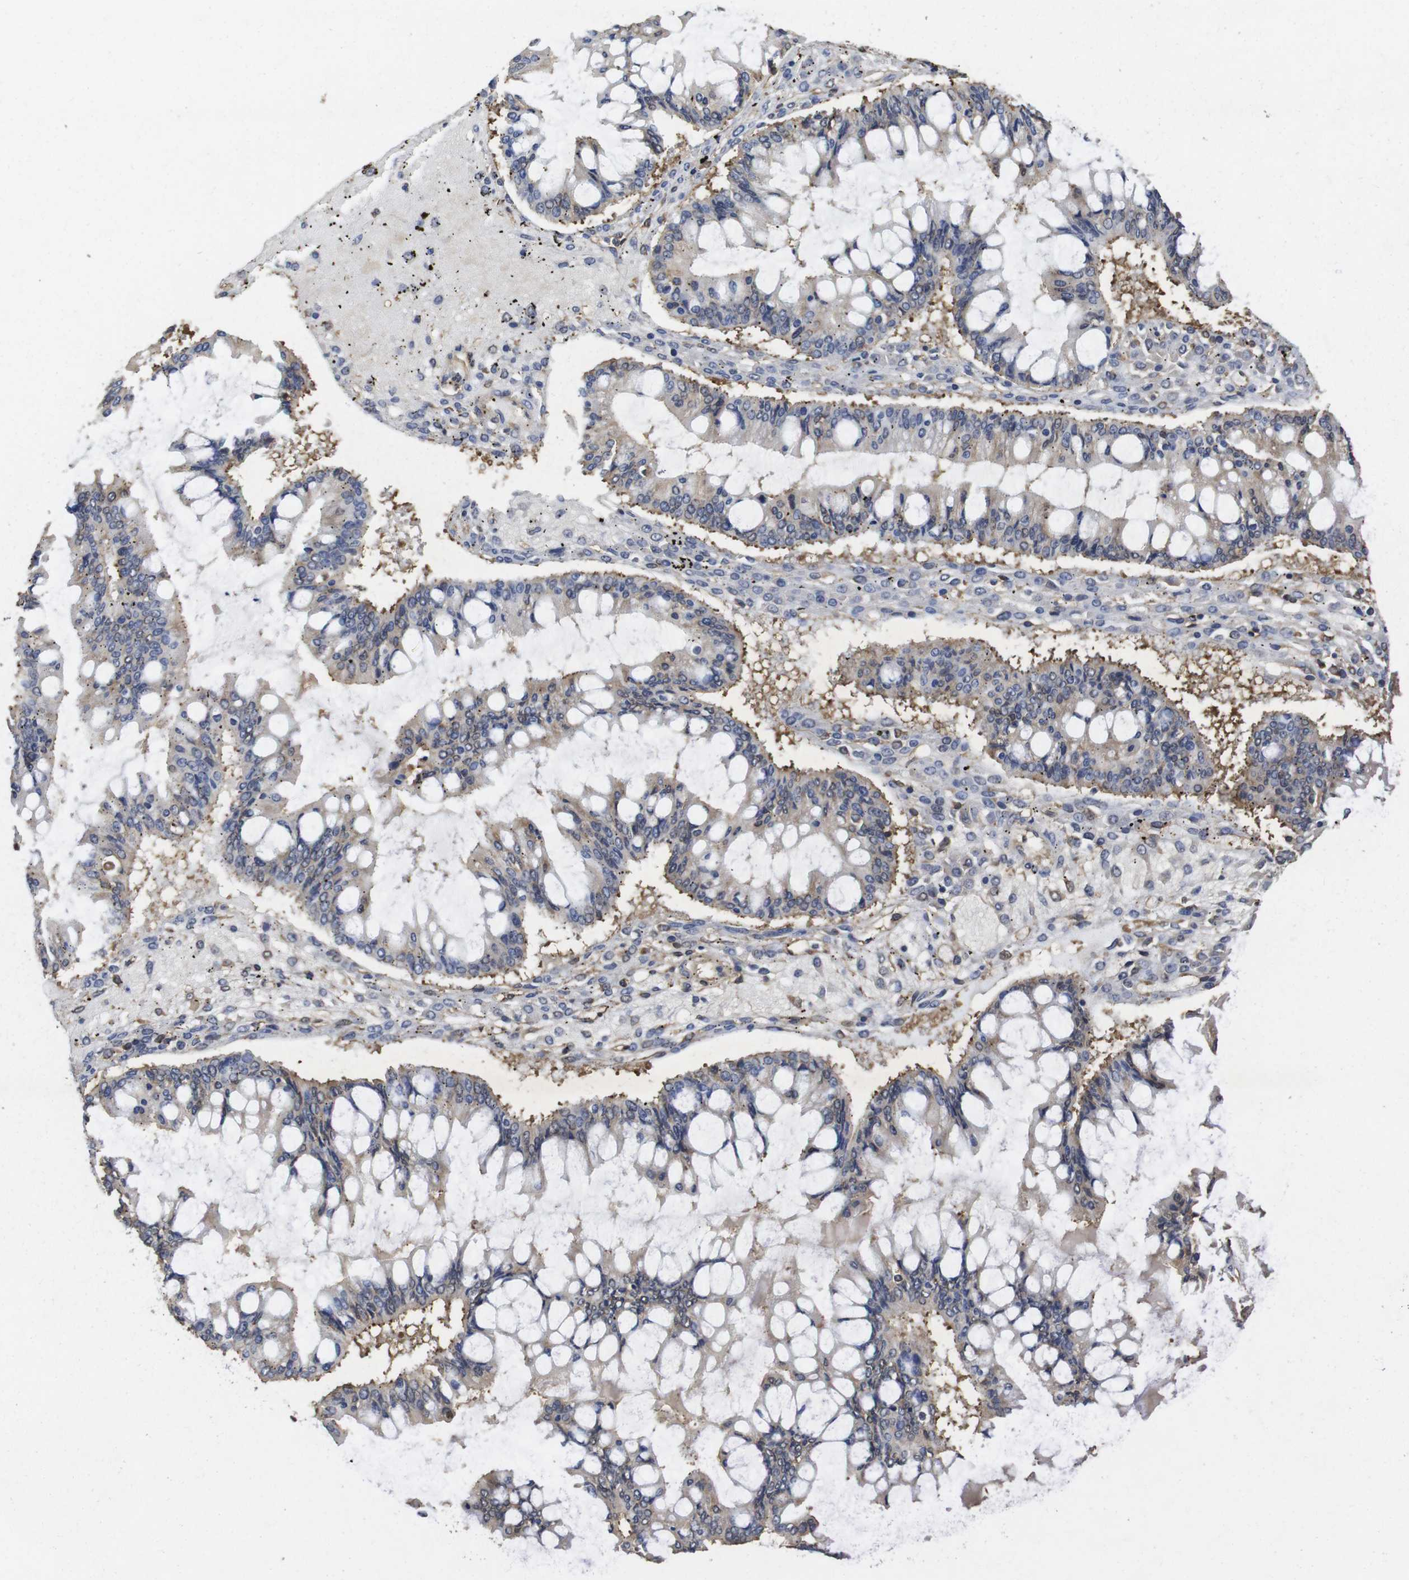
{"staining": {"intensity": "negative", "quantity": "none", "location": "none"}, "tissue": "ovarian cancer", "cell_type": "Tumor cells", "image_type": "cancer", "snomed": [{"axis": "morphology", "description": "Cystadenocarcinoma, mucinous, NOS"}, {"axis": "topography", "description": "Ovary"}], "caption": "Histopathology image shows no protein staining in tumor cells of ovarian cancer tissue. (DAB (3,3'-diaminobenzidine) immunohistochemistry (IHC) visualized using brightfield microscopy, high magnification).", "gene": "SUMO3", "patient": {"sex": "female", "age": 73}}